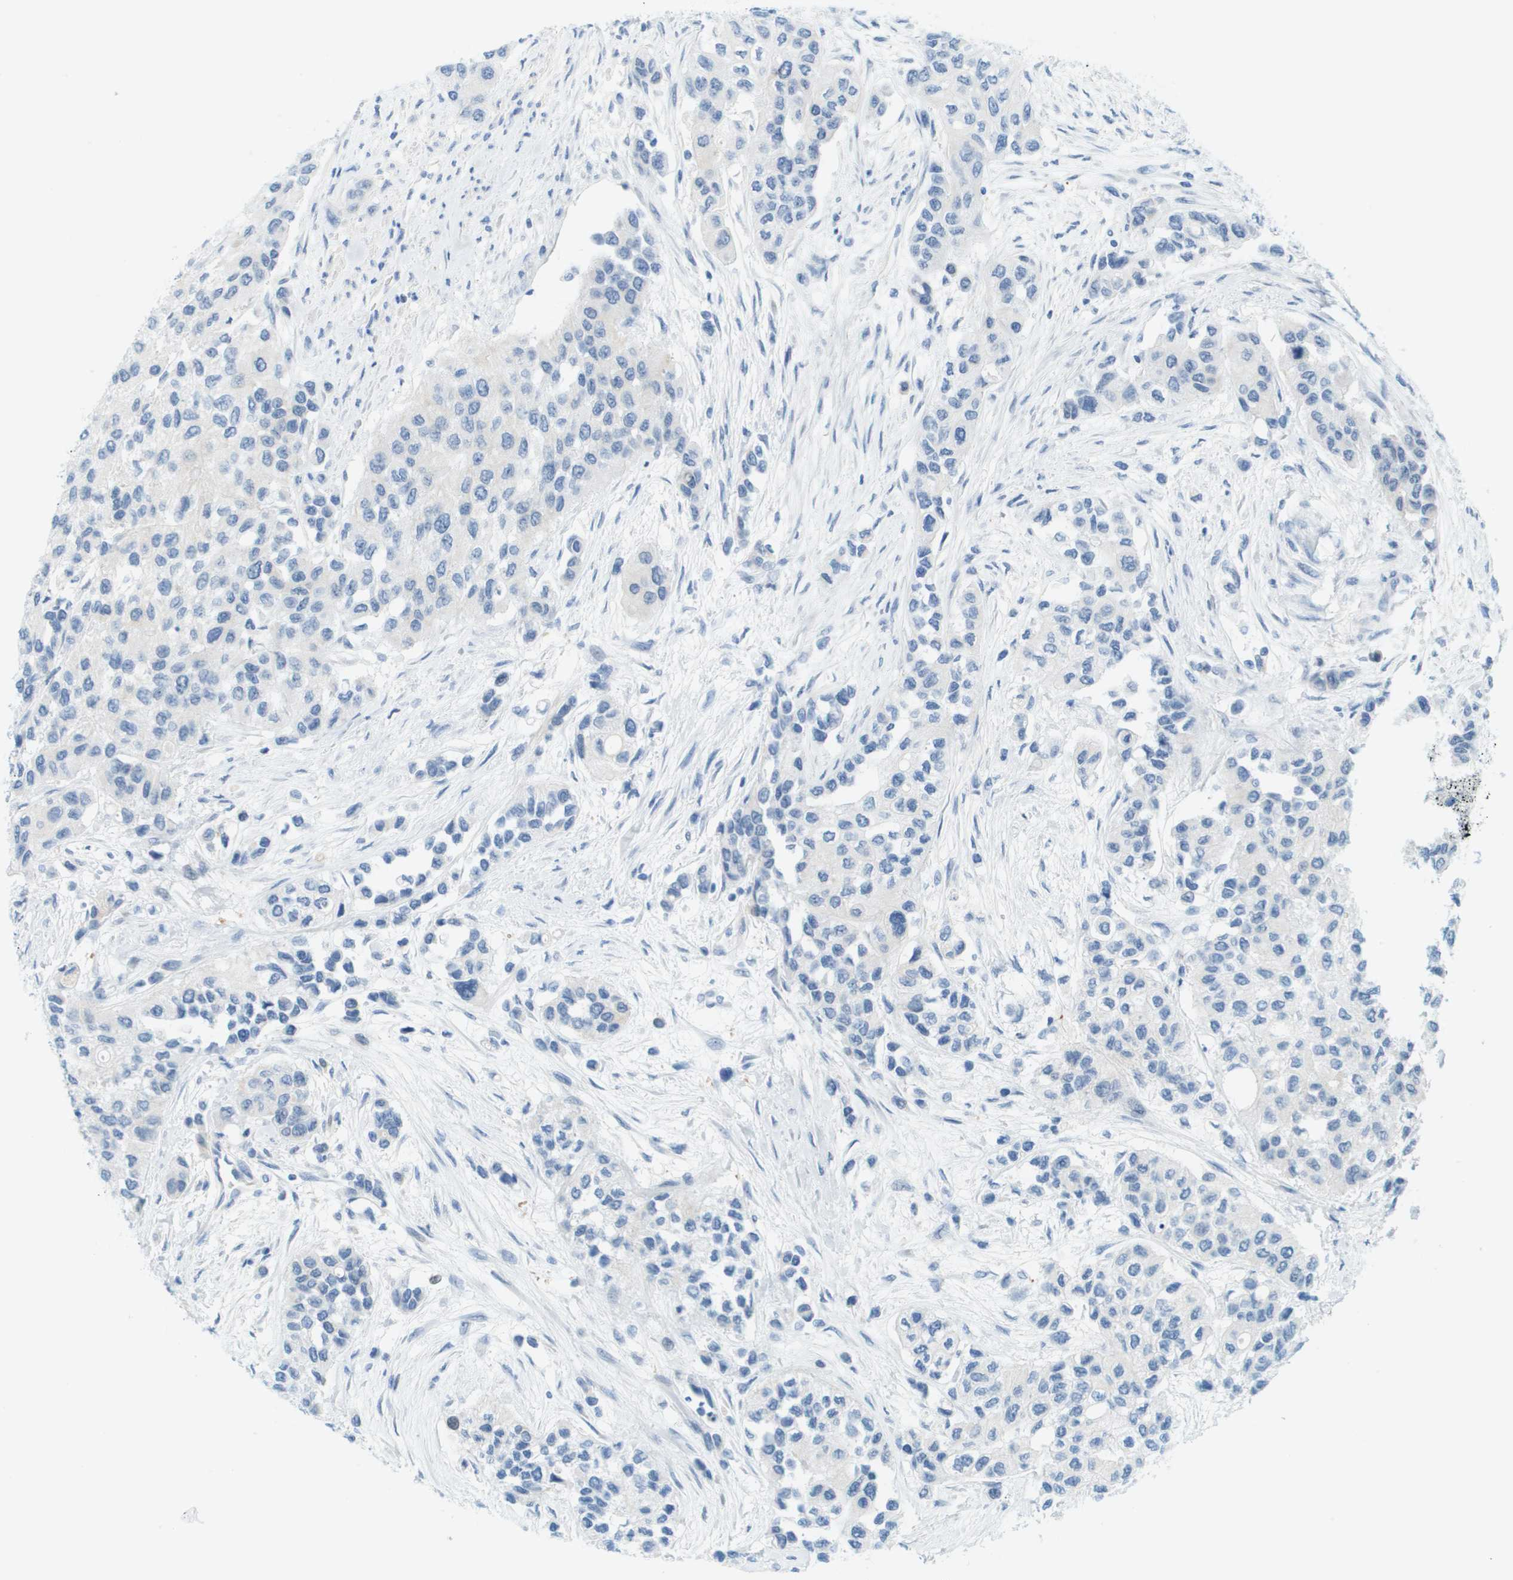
{"staining": {"intensity": "negative", "quantity": "none", "location": "none"}, "tissue": "urothelial cancer", "cell_type": "Tumor cells", "image_type": "cancer", "snomed": [{"axis": "morphology", "description": "Urothelial carcinoma, High grade"}, {"axis": "topography", "description": "Urinary bladder"}], "caption": "IHC histopathology image of human urothelial cancer stained for a protein (brown), which reveals no staining in tumor cells.", "gene": "CUL9", "patient": {"sex": "female", "age": 56}}